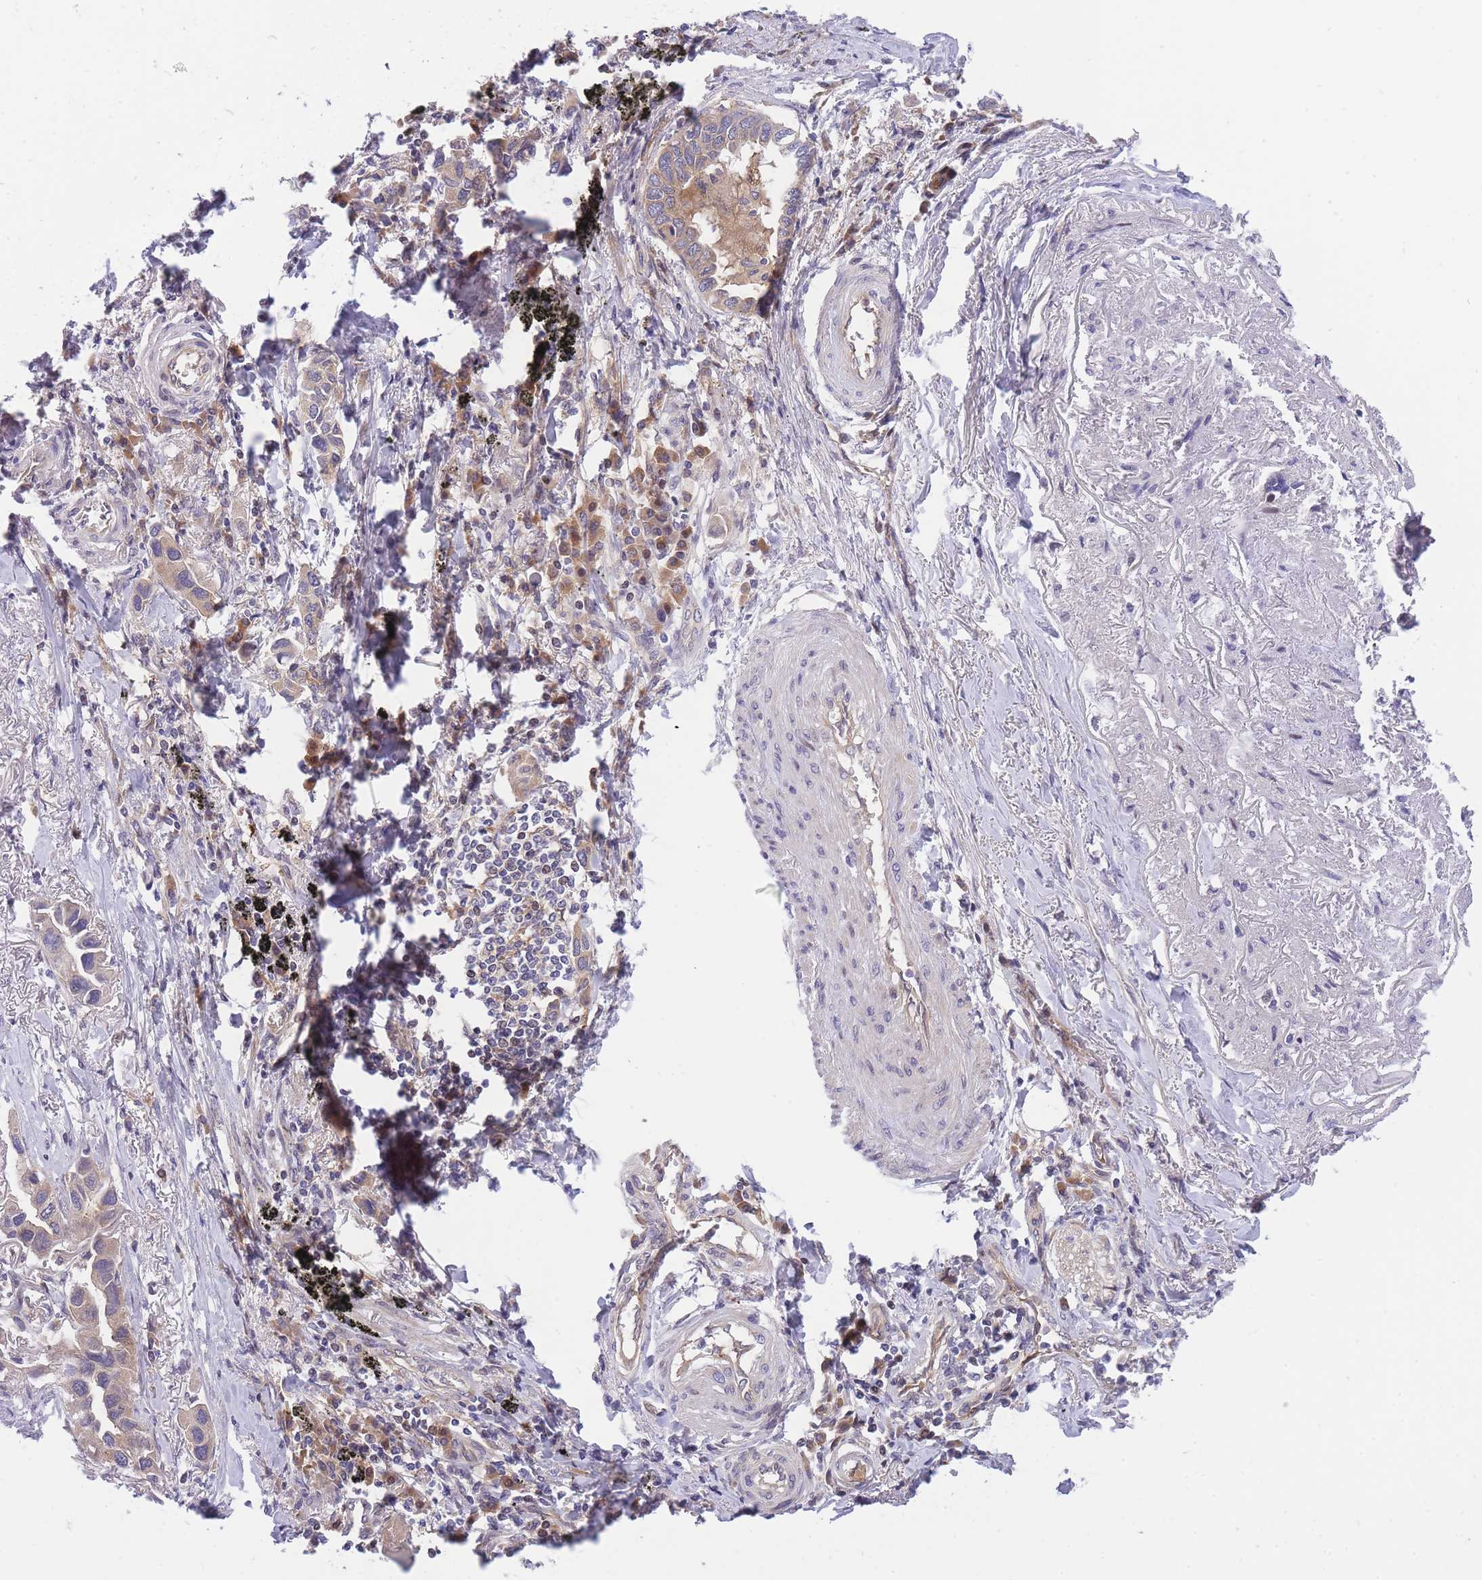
{"staining": {"intensity": "weak", "quantity": "25%-75%", "location": "cytoplasmic/membranous"}, "tissue": "lung cancer", "cell_type": "Tumor cells", "image_type": "cancer", "snomed": [{"axis": "morphology", "description": "Adenocarcinoma, NOS"}, {"axis": "topography", "description": "Lung"}], "caption": "IHC of human adenocarcinoma (lung) shows low levels of weak cytoplasmic/membranous staining in about 25%-75% of tumor cells. Using DAB (brown) and hematoxylin (blue) stains, captured at high magnification using brightfield microscopy.", "gene": "CRYGN", "patient": {"sex": "female", "age": 76}}